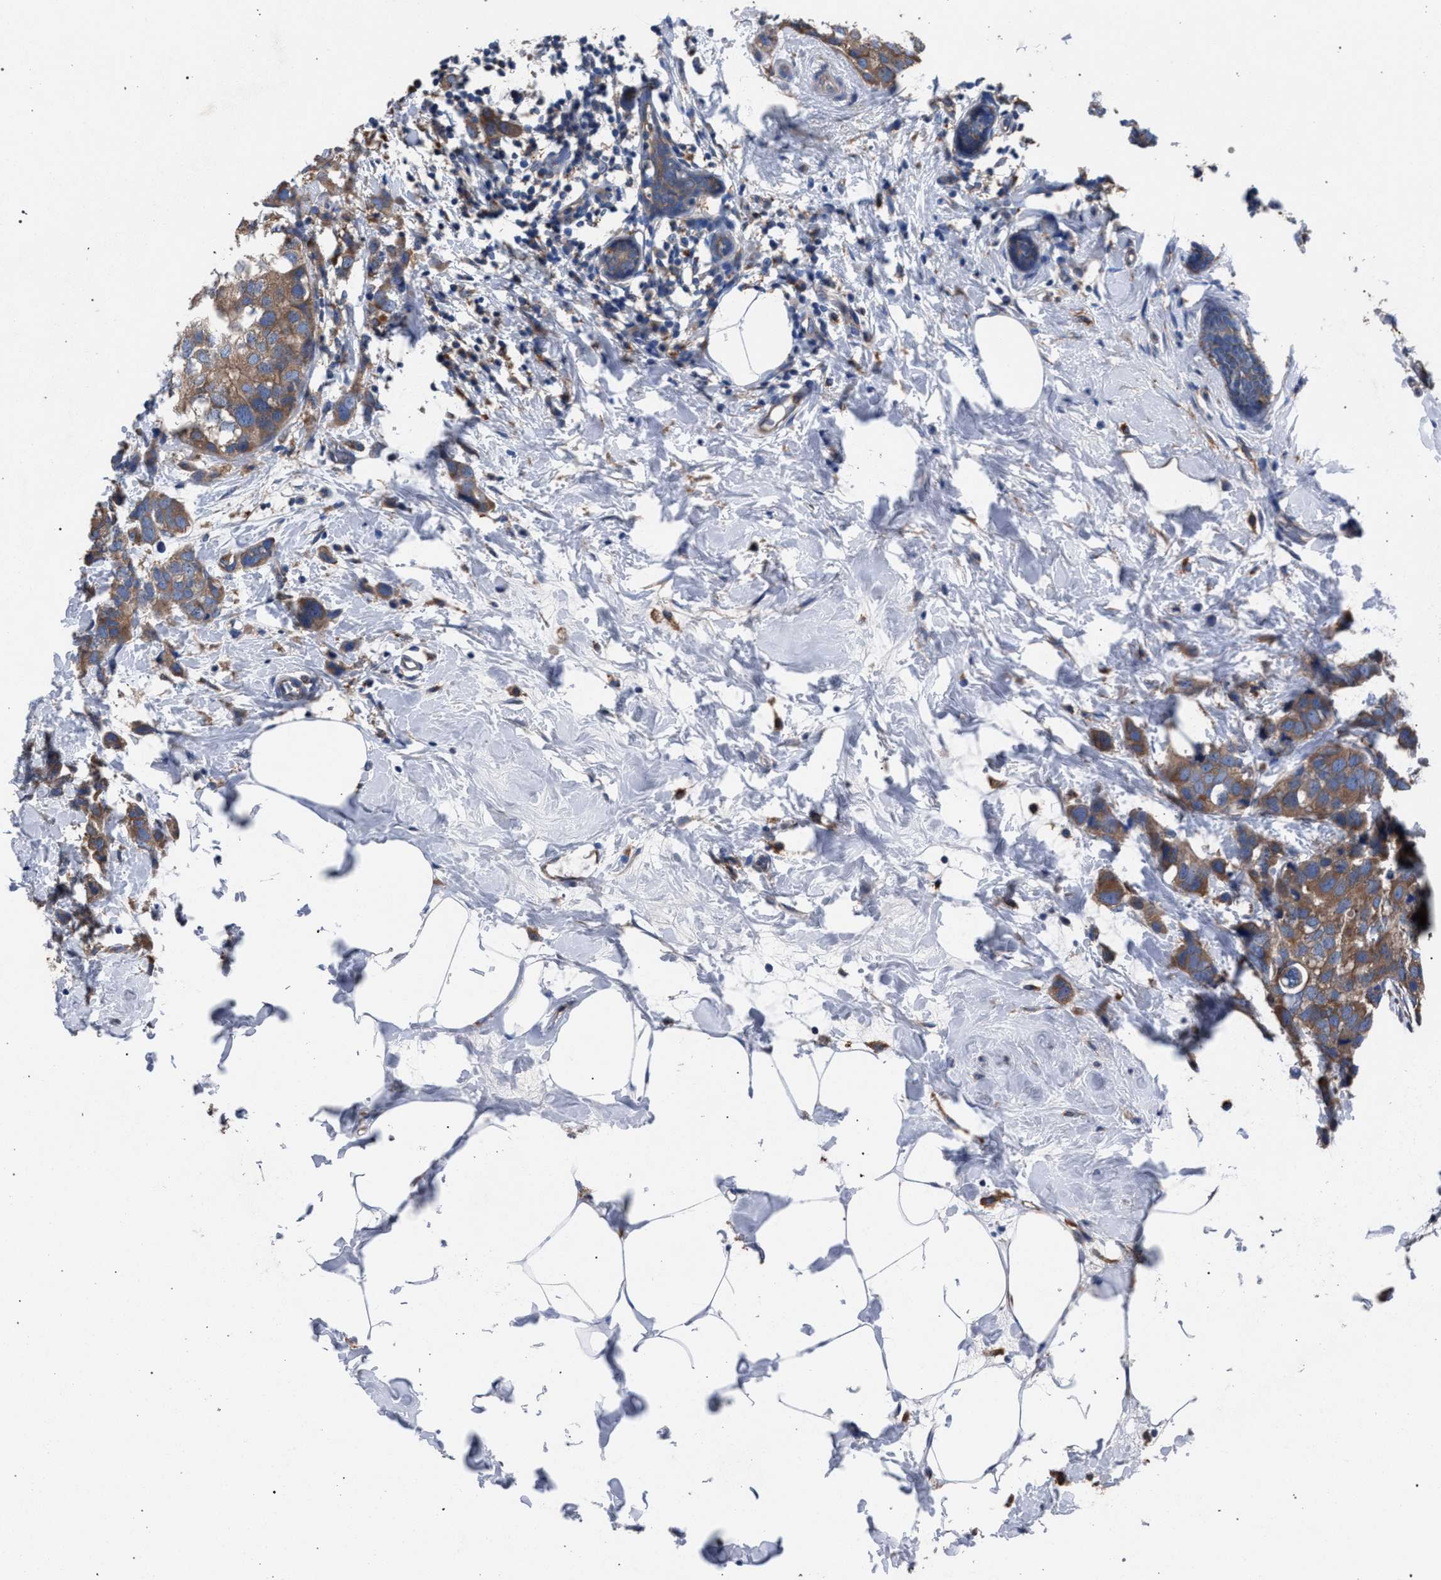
{"staining": {"intensity": "moderate", "quantity": ">75%", "location": "cytoplasmic/membranous"}, "tissue": "breast cancer", "cell_type": "Tumor cells", "image_type": "cancer", "snomed": [{"axis": "morphology", "description": "Normal tissue, NOS"}, {"axis": "morphology", "description": "Duct carcinoma"}, {"axis": "topography", "description": "Breast"}], "caption": "Protein expression analysis of breast infiltrating ductal carcinoma demonstrates moderate cytoplasmic/membranous positivity in approximately >75% of tumor cells.", "gene": "ATP6V0A1", "patient": {"sex": "female", "age": 50}}